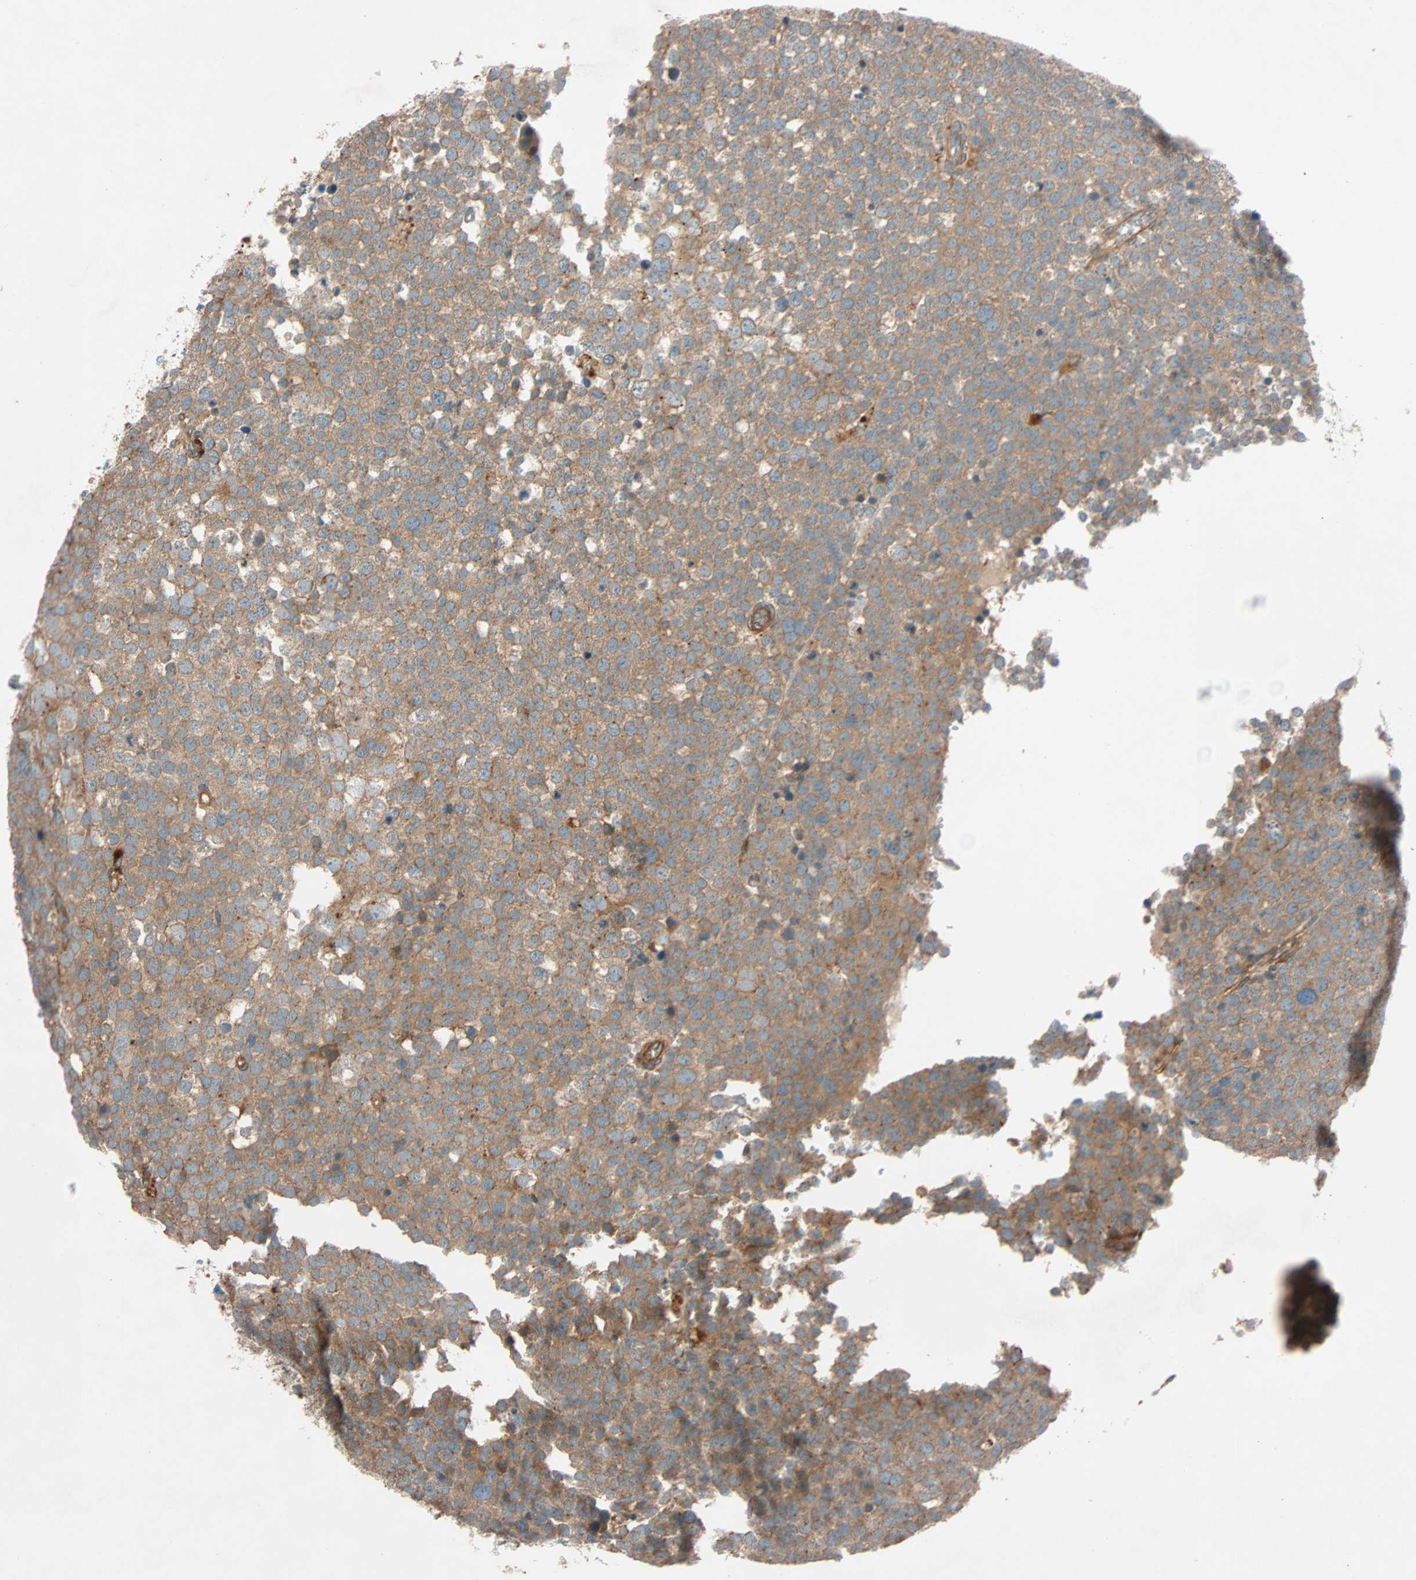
{"staining": {"intensity": "moderate", "quantity": ">75%", "location": "cytoplasmic/membranous"}, "tissue": "testis cancer", "cell_type": "Tumor cells", "image_type": "cancer", "snomed": [{"axis": "morphology", "description": "Seminoma, NOS"}, {"axis": "topography", "description": "Testis"}], "caption": "A histopathology image showing moderate cytoplasmic/membranous positivity in approximately >75% of tumor cells in seminoma (testis), as visualized by brown immunohistochemical staining.", "gene": "PHYH", "patient": {"sex": "male", "age": 71}}